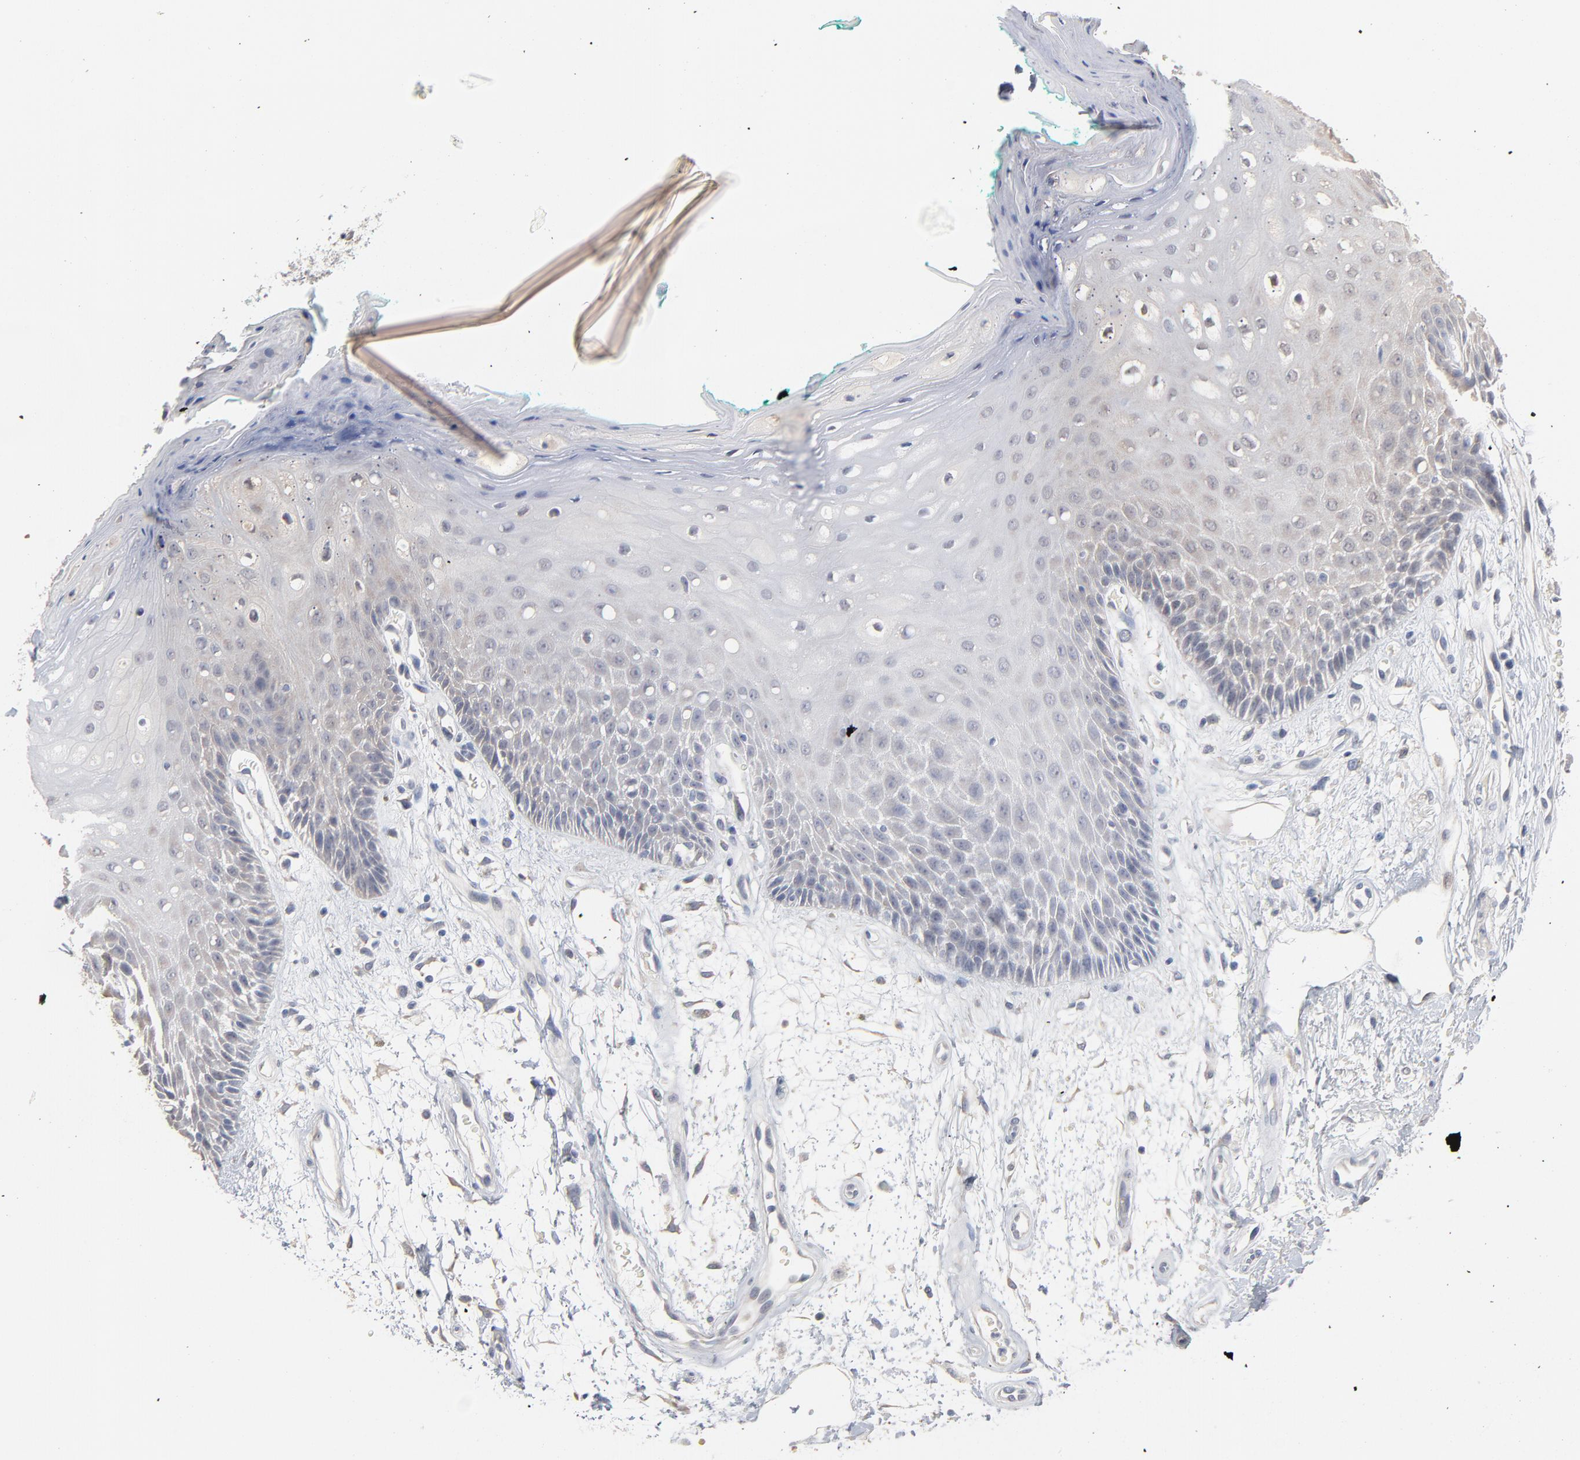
{"staining": {"intensity": "weak", "quantity": "25%-75%", "location": "cytoplasmic/membranous"}, "tissue": "oral mucosa", "cell_type": "Squamous epithelial cells", "image_type": "normal", "snomed": [{"axis": "morphology", "description": "Normal tissue, NOS"}, {"axis": "morphology", "description": "Squamous cell carcinoma, NOS"}, {"axis": "topography", "description": "Skeletal muscle"}, {"axis": "topography", "description": "Oral tissue"}, {"axis": "topography", "description": "Head-Neck"}], "caption": "The immunohistochemical stain labels weak cytoplasmic/membranous staining in squamous epithelial cells of unremarkable oral mucosa. (Brightfield microscopy of DAB IHC at high magnification).", "gene": "DNAL4", "patient": {"sex": "female", "age": 84}}